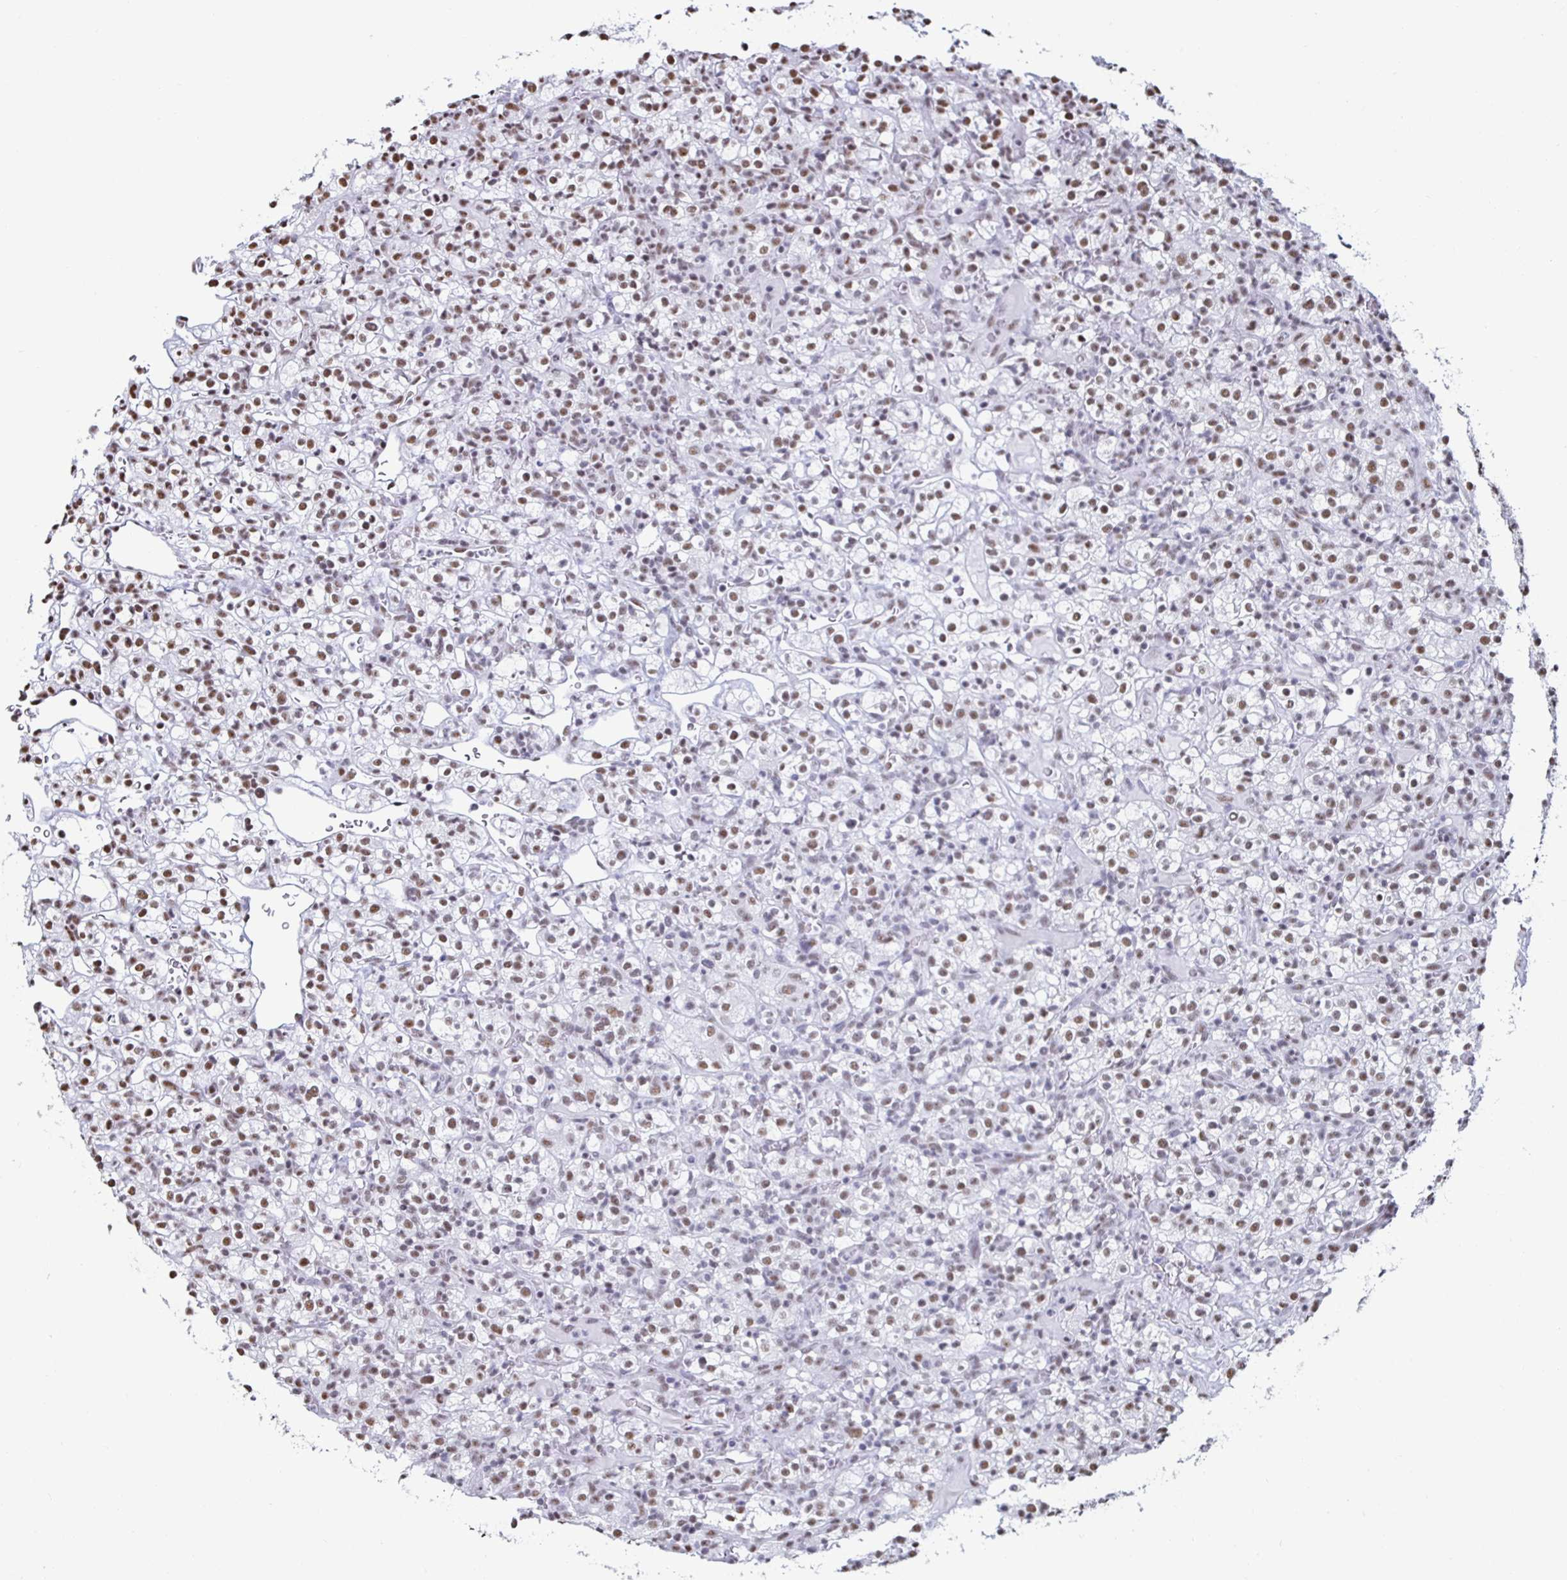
{"staining": {"intensity": "moderate", "quantity": "25%-75%", "location": "nuclear"}, "tissue": "renal cancer", "cell_type": "Tumor cells", "image_type": "cancer", "snomed": [{"axis": "morphology", "description": "Normal tissue, NOS"}, {"axis": "morphology", "description": "Adenocarcinoma, NOS"}, {"axis": "topography", "description": "Kidney"}], "caption": "Protein expression analysis of renal cancer shows moderate nuclear staining in approximately 25%-75% of tumor cells.", "gene": "DDX39B", "patient": {"sex": "female", "age": 72}}